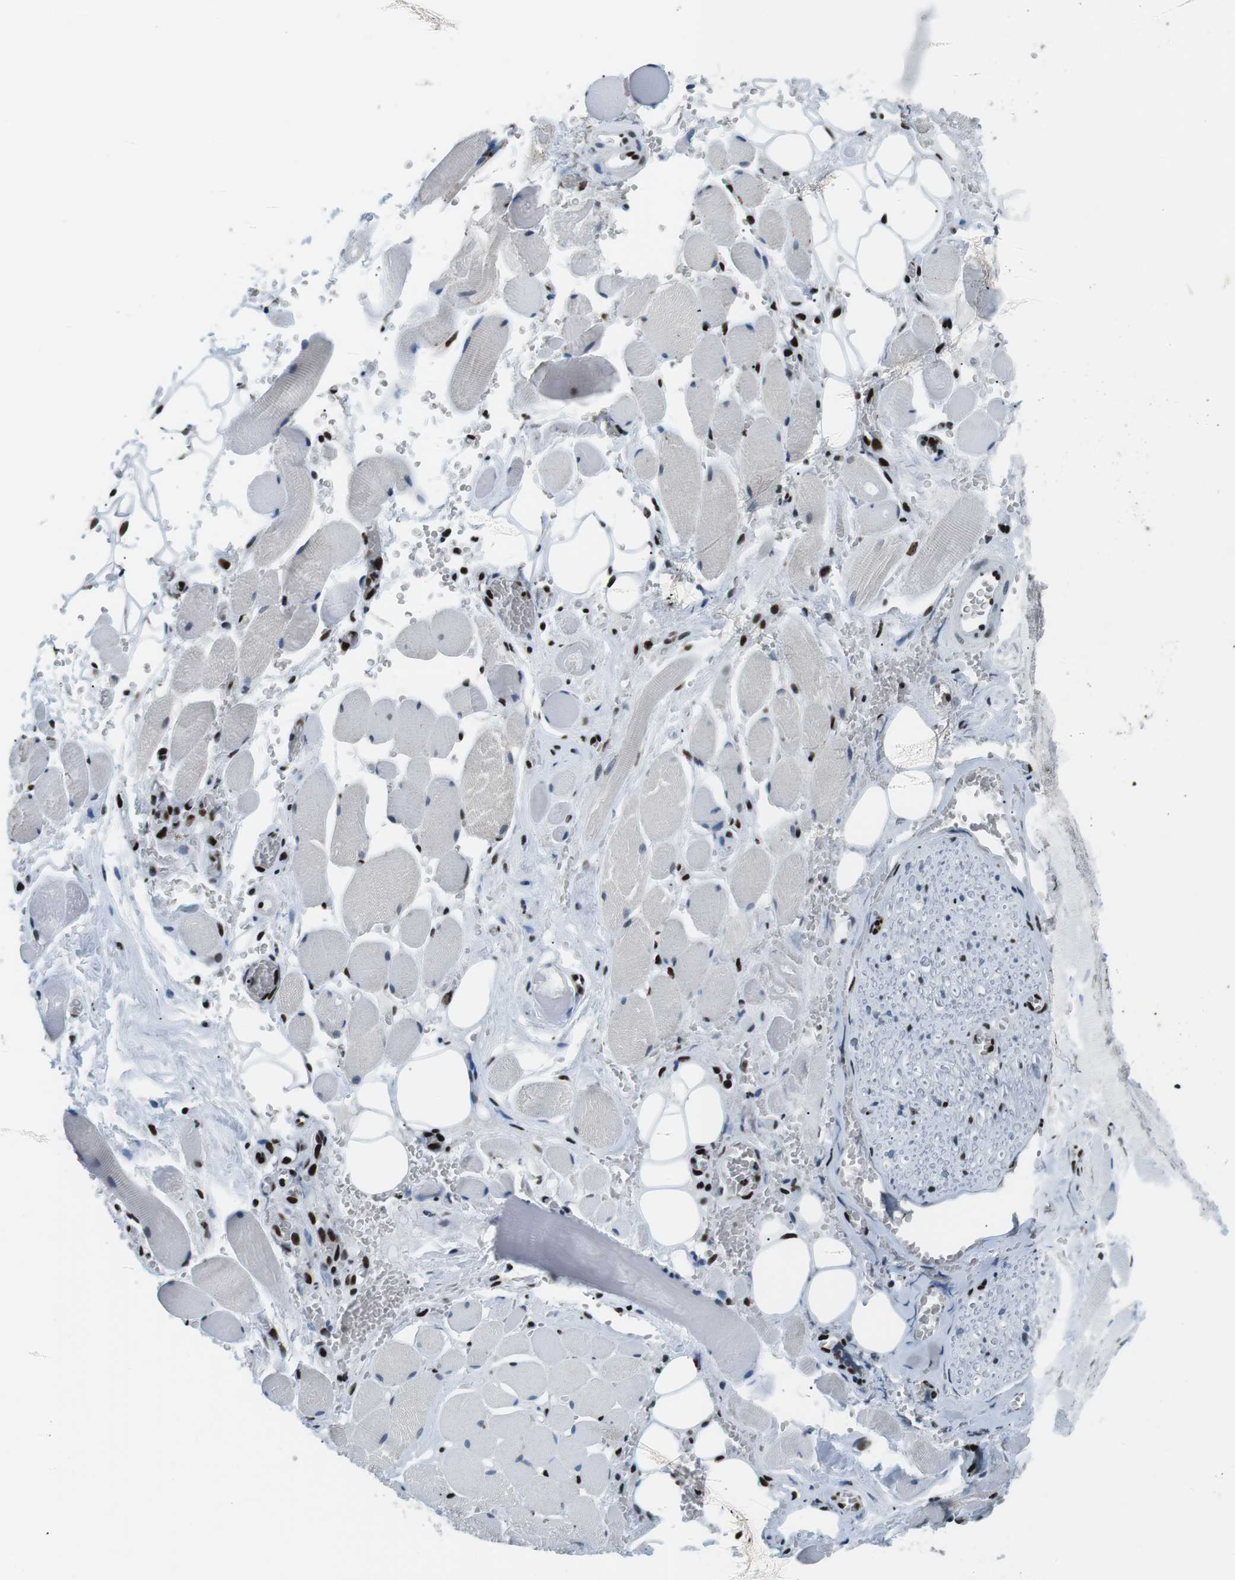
{"staining": {"intensity": "strong", "quantity": ">75%", "location": "nuclear"}, "tissue": "adipose tissue", "cell_type": "Adipocytes", "image_type": "normal", "snomed": [{"axis": "morphology", "description": "Squamous cell carcinoma, NOS"}, {"axis": "topography", "description": "Oral tissue"}, {"axis": "topography", "description": "Head-Neck"}], "caption": "DAB (3,3'-diaminobenzidine) immunohistochemical staining of normal human adipose tissue displays strong nuclear protein staining in approximately >75% of adipocytes. (Stains: DAB in brown, nuclei in blue, Microscopy: brightfield microscopy at high magnification).", "gene": "PML", "patient": {"sex": "female", "age": 50}}